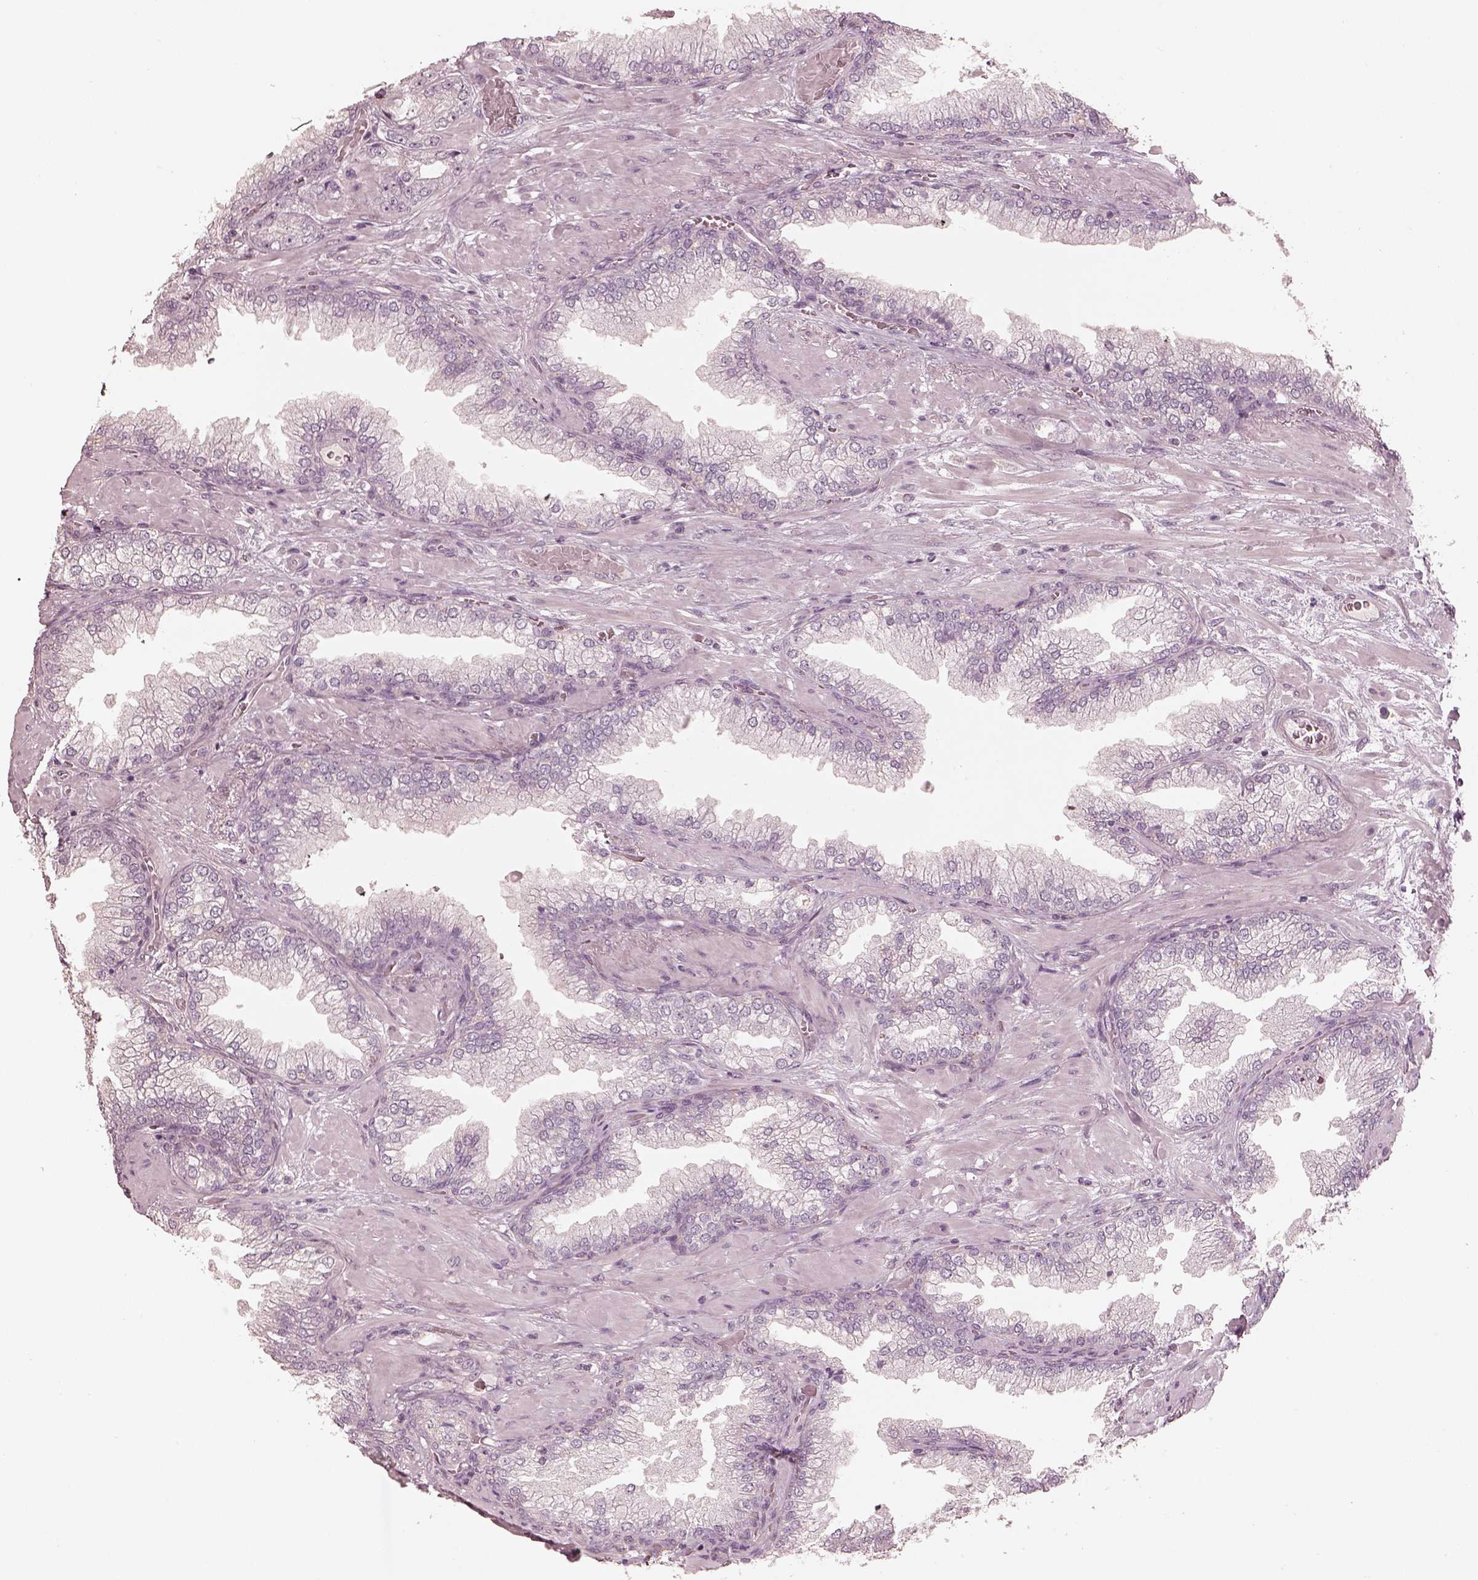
{"staining": {"intensity": "negative", "quantity": "none", "location": "none"}, "tissue": "prostate cancer", "cell_type": "Tumor cells", "image_type": "cancer", "snomed": [{"axis": "morphology", "description": "Adenocarcinoma, Low grade"}, {"axis": "topography", "description": "Prostate"}], "caption": "Immunohistochemistry (IHC) of prostate low-grade adenocarcinoma exhibits no expression in tumor cells.", "gene": "PRKACG", "patient": {"sex": "male", "age": 57}}